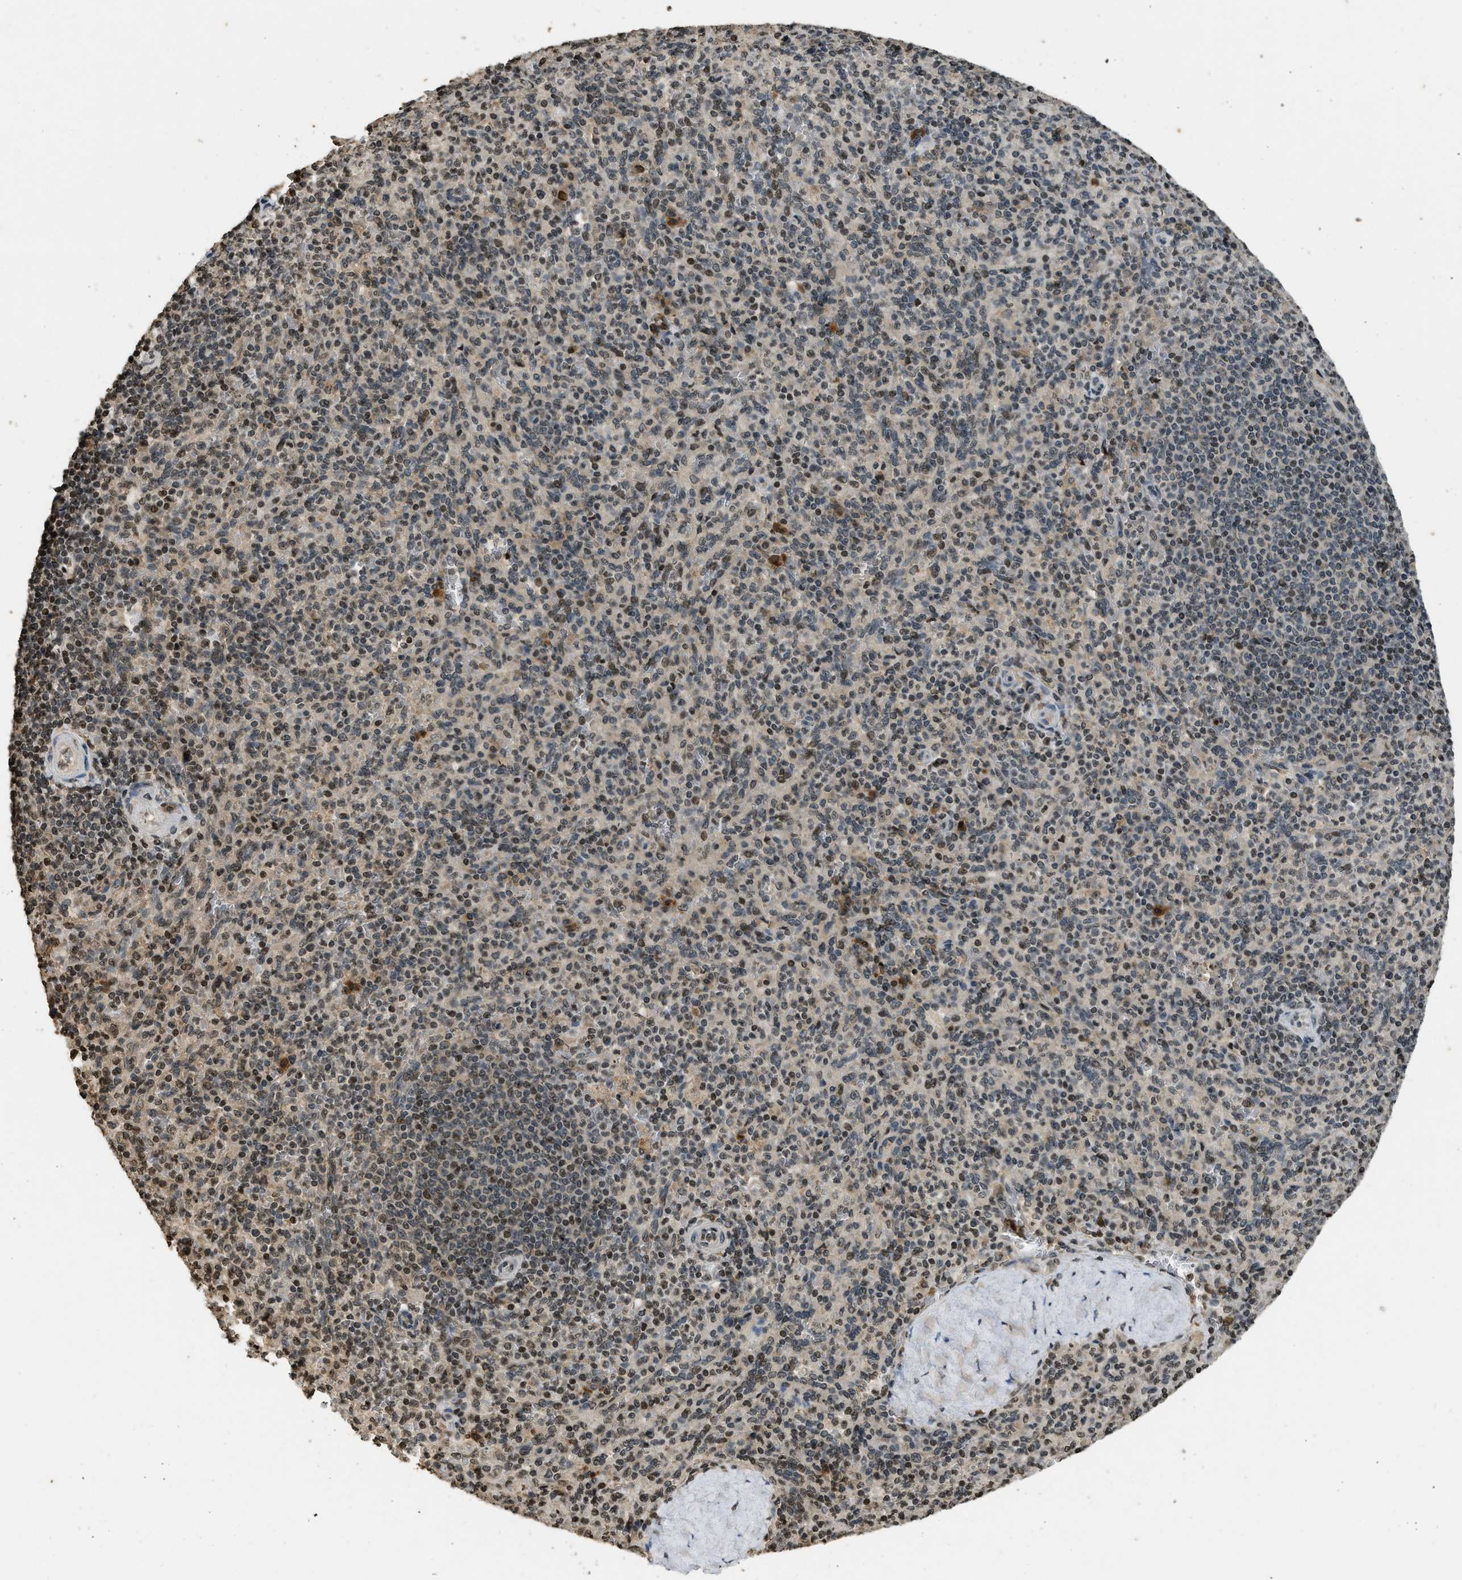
{"staining": {"intensity": "moderate", "quantity": ">75%", "location": "cytoplasmic/membranous,nuclear"}, "tissue": "spleen", "cell_type": "Cells in red pulp", "image_type": "normal", "snomed": [{"axis": "morphology", "description": "Normal tissue, NOS"}, {"axis": "topography", "description": "Spleen"}], "caption": "The histopathology image reveals immunohistochemical staining of benign spleen. There is moderate cytoplasmic/membranous,nuclear staining is present in approximately >75% of cells in red pulp. (DAB (3,3'-diaminobenzidine) = brown stain, brightfield microscopy at high magnification).", "gene": "SIAH1", "patient": {"sex": "male", "age": 36}}